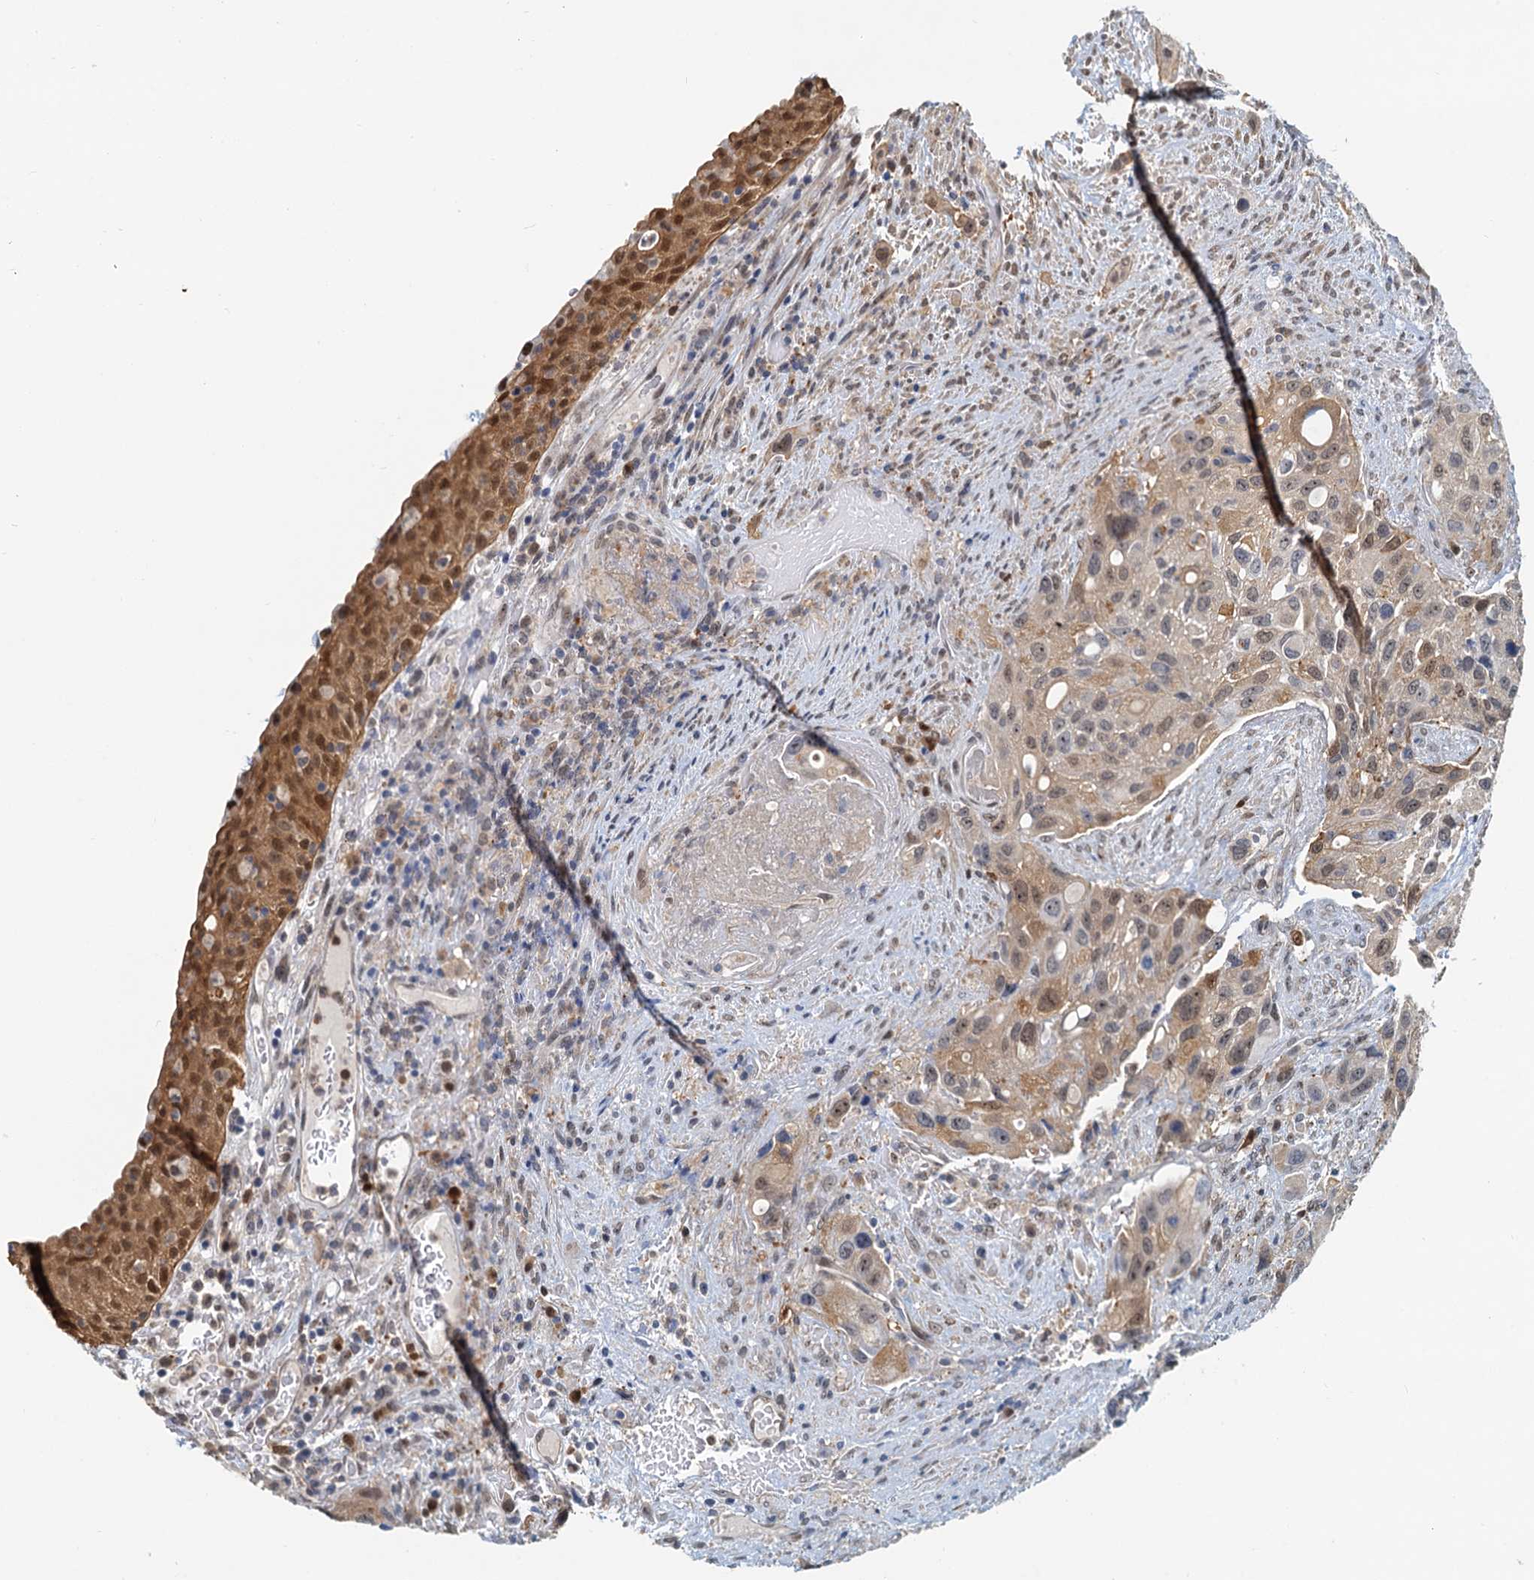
{"staining": {"intensity": "weak", "quantity": "<25%", "location": "cytoplasmic/membranous,nuclear"}, "tissue": "urothelial cancer", "cell_type": "Tumor cells", "image_type": "cancer", "snomed": [{"axis": "morphology", "description": "Normal tissue, NOS"}, {"axis": "morphology", "description": "Urothelial carcinoma, High grade"}, {"axis": "topography", "description": "Vascular tissue"}, {"axis": "topography", "description": "Urinary bladder"}], "caption": "IHC of high-grade urothelial carcinoma reveals no positivity in tumor cells.", "gene": "SPINDOC", "patient": {"sex": "female", "age": 56}}